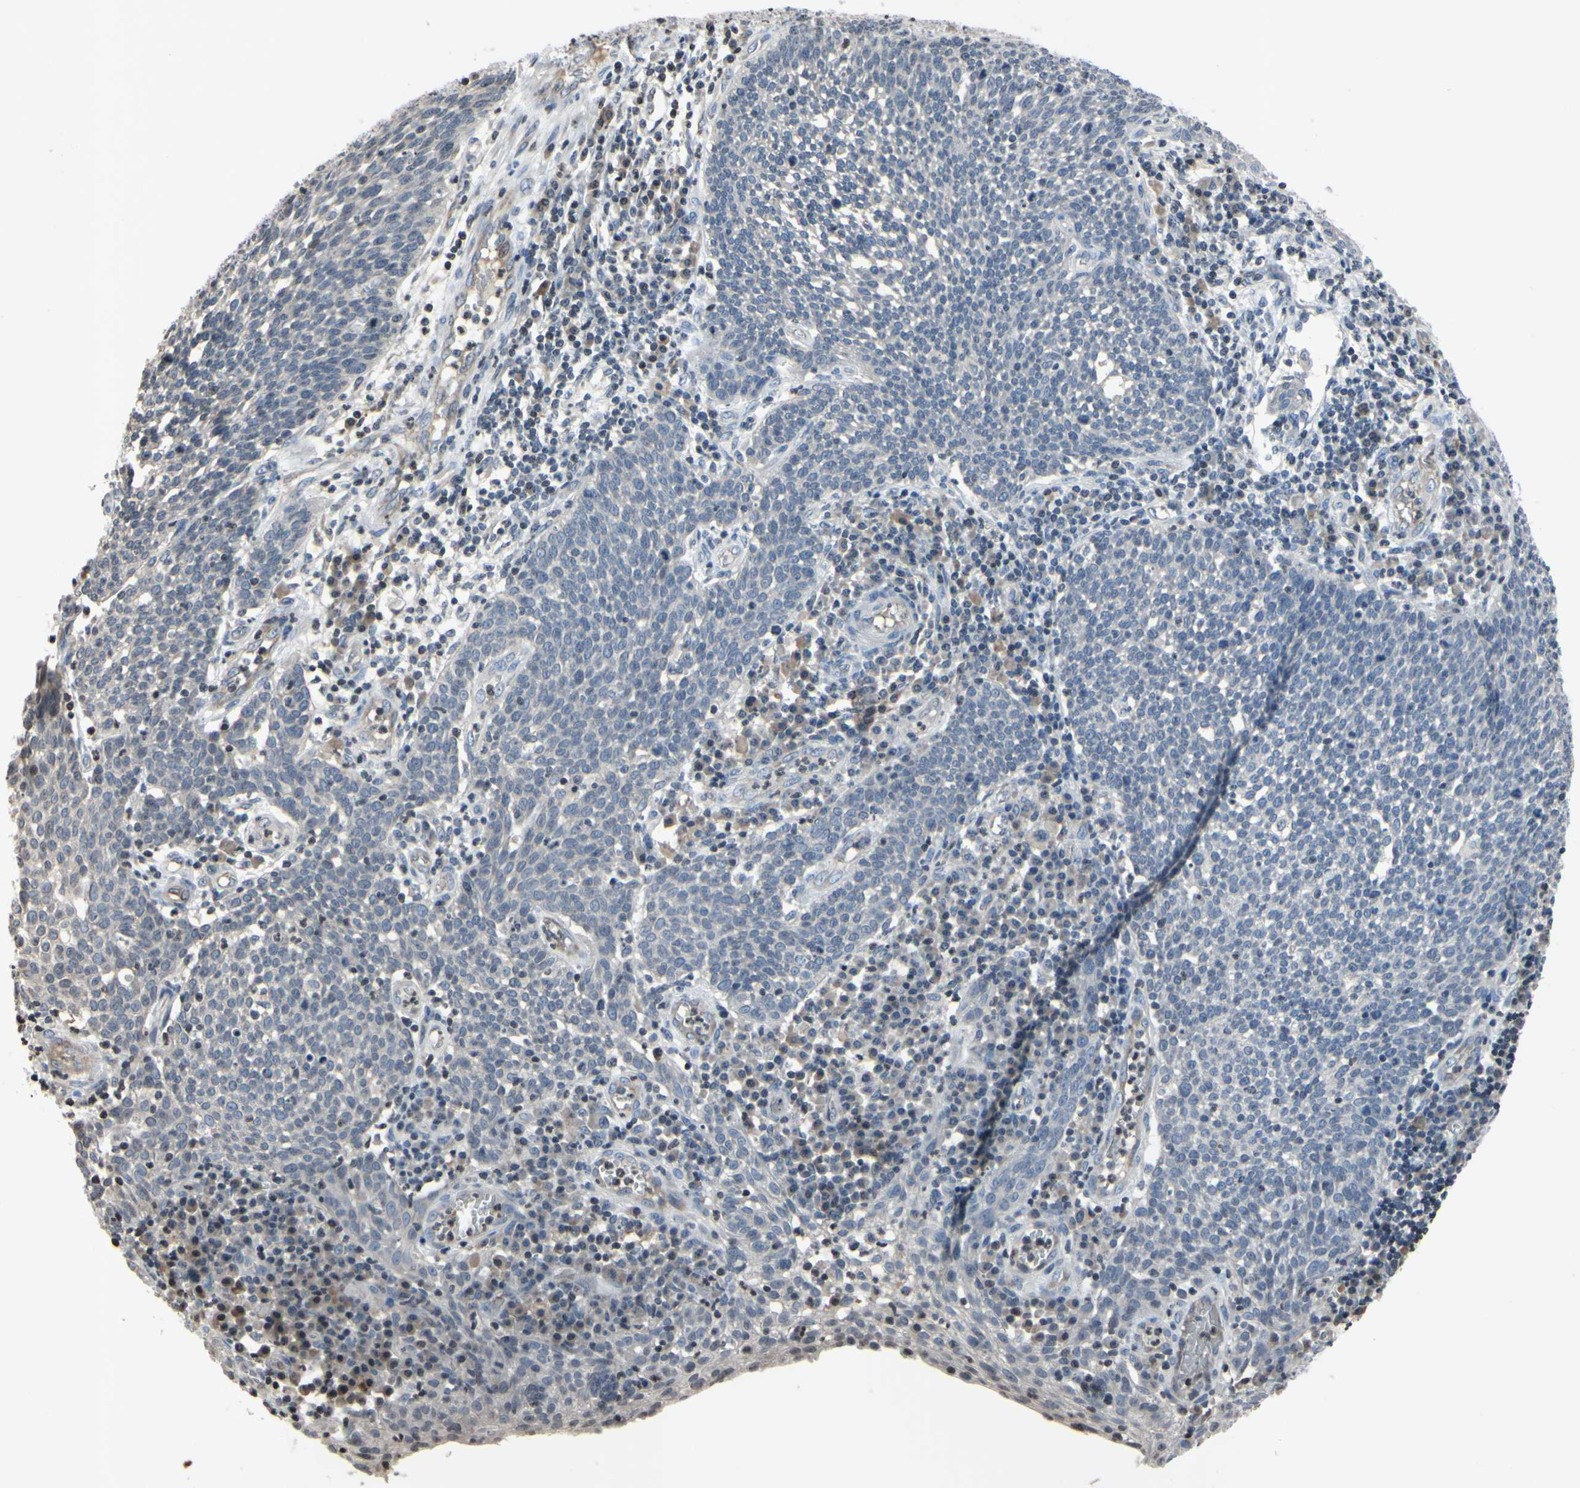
{"staining": {"intensity": "negative", "quantity": "none", "location": "none"}, "tissue": "cervical cancer", "cell_type": "Tumor cells", "image_type": "cancer", "snomed": [{"axis": "morphology", "description": "Squamous cell carcinoma, NOS"}, {"axis": "topography", "description": "Cervix"}], "caption": "Tumor cells are negative for brown protein staining in squamous cell carcinoma (cervical). (DAB IHC, high magnification).", "gene": "ARG1", "patient": {"sex": "female", "age": 34}}